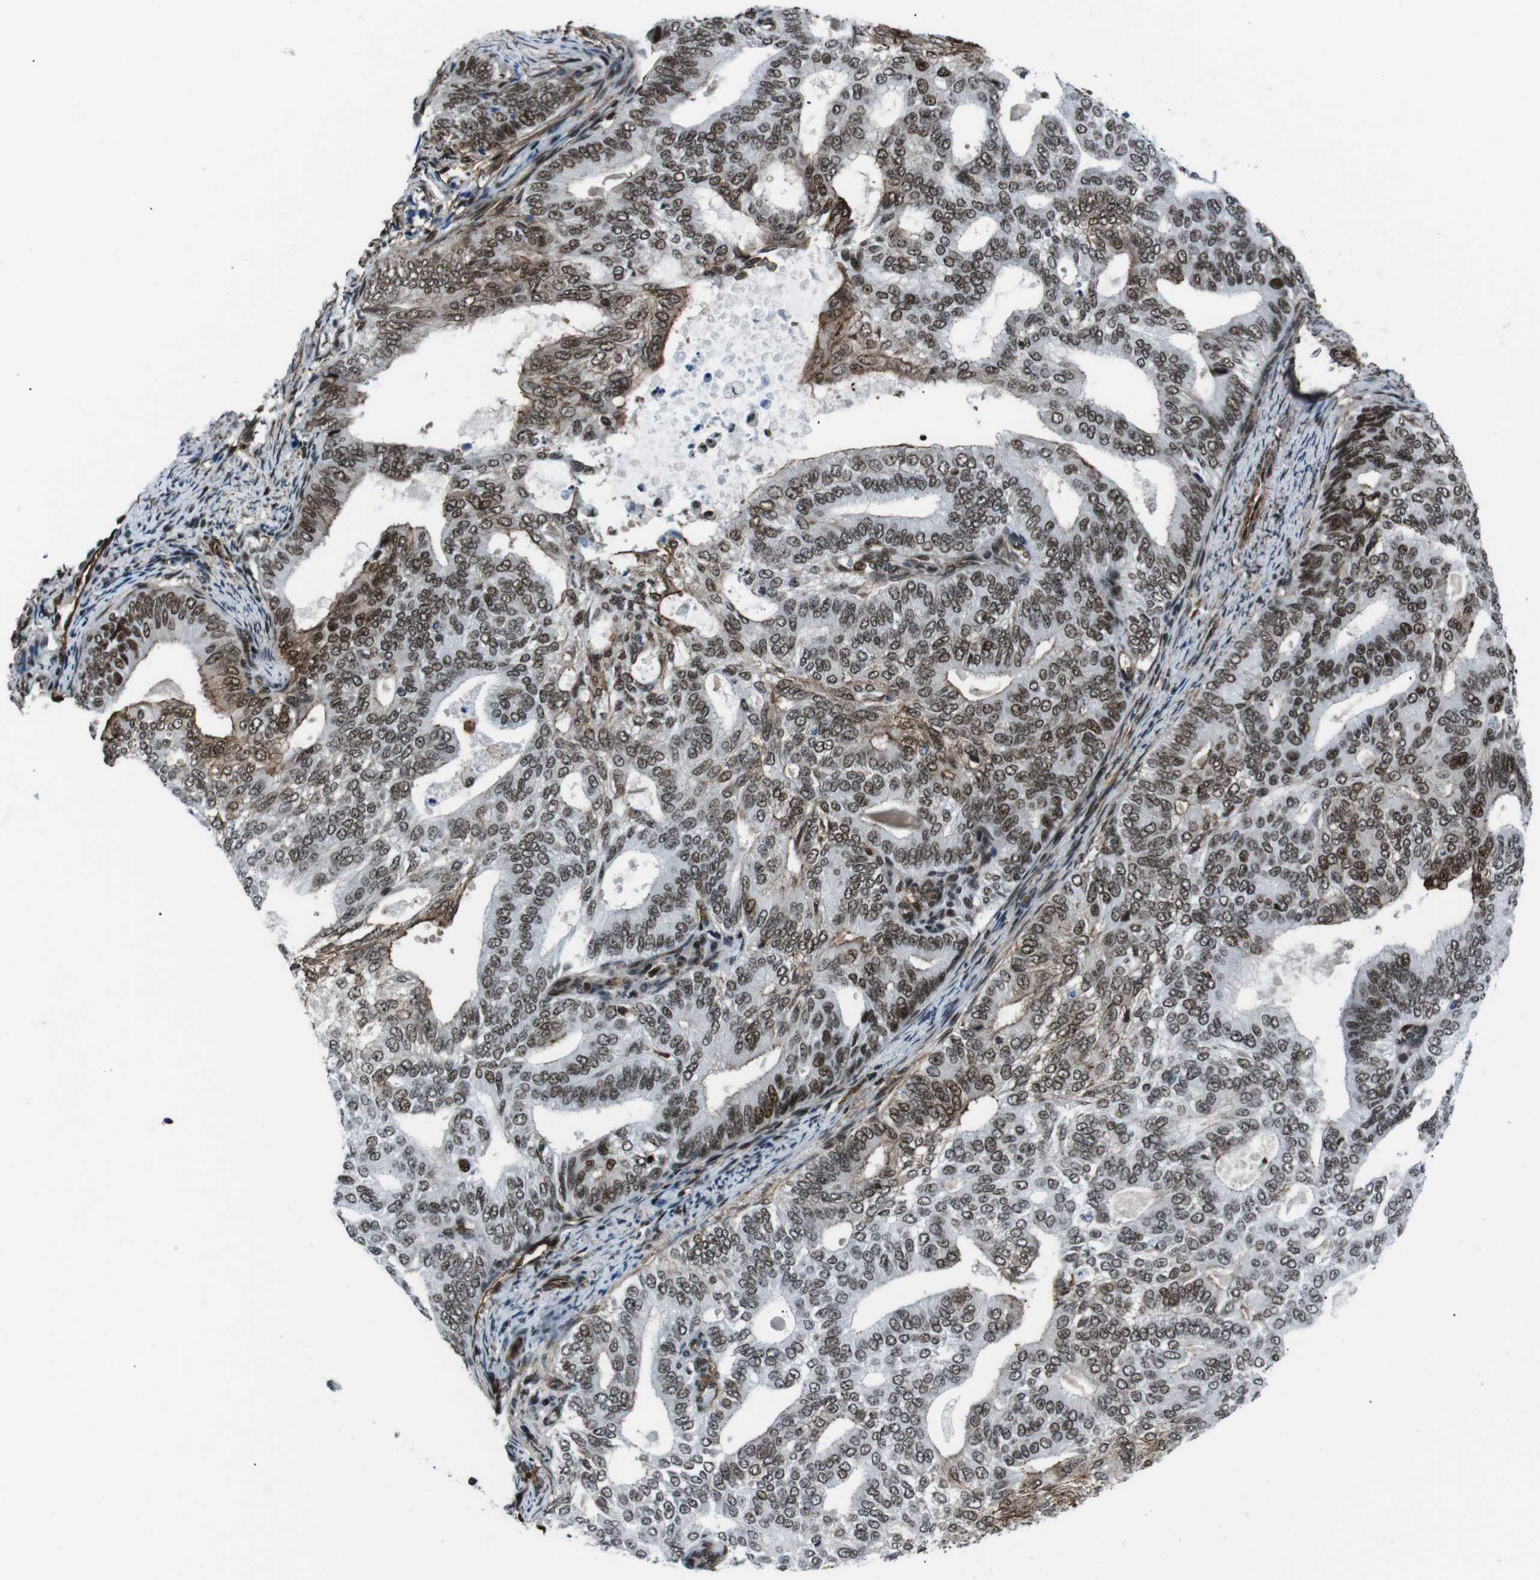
{"staining": {"intensity": "moderate", "quantity": ">75%", "location": "nuclear"}, "tissue": "endometrial cancer", "cell_type": "Tumor cells", "image_type": "cancer", "snomed": [{"axis": "morphology", "description": "Adenocarcinoma, NOS"}, {"axis": "topography", "description": "Endometrium"}], "caption": "Tumor cells display medium levels of moderate nuclear positivity in approximately >75% of cells in human endometrial cancer.", "gene": "HNRNPU", "patient": {"sex": "female", "age": 58}}